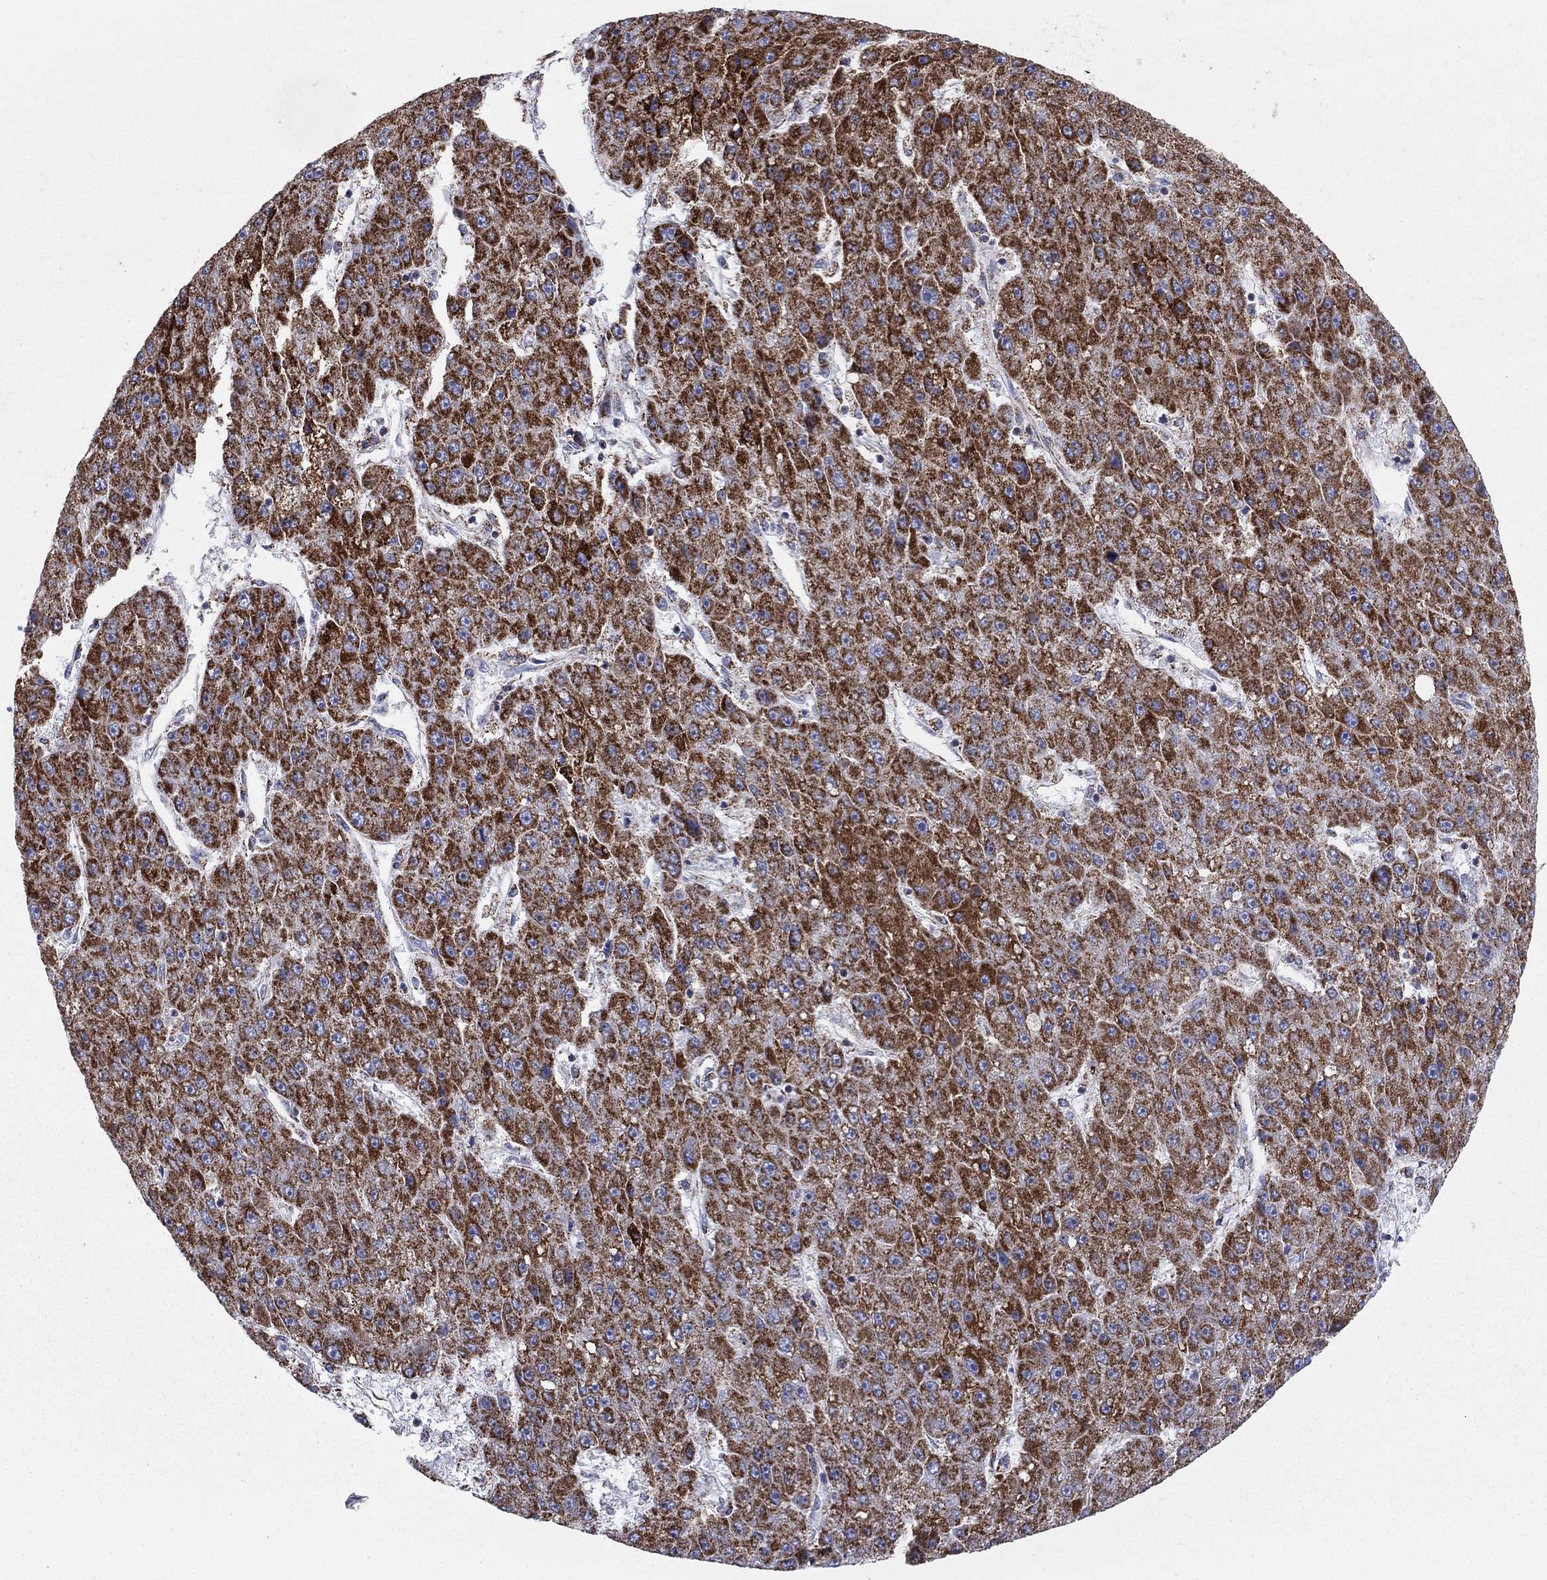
{"staining": {"intensity": "strong", "quantity": "25%-75%", "location": "cytoplasmic/membranous"}, "tissue": "liver cancer", "cell_type": "Tumor cells", "image_type": "cancer", "snomed": [{"axis": "morphology", "description": "Carcinoma, Hepatocellular, NOS"}, {"axis": "topography", "description": "Liver"}], "caption": "IHC image of neoplastic tissue: hepatocellular carcinoma (liver) stained using immunohistochemistry reveals high levels of strong protein expression localized specifically in the cytoplasmic/membranous of tumor cells, appearing as a cytoplasmic/membranous brown color.", "gene": "KISS1R", "patient": {"sex": "male", "age": 67}}